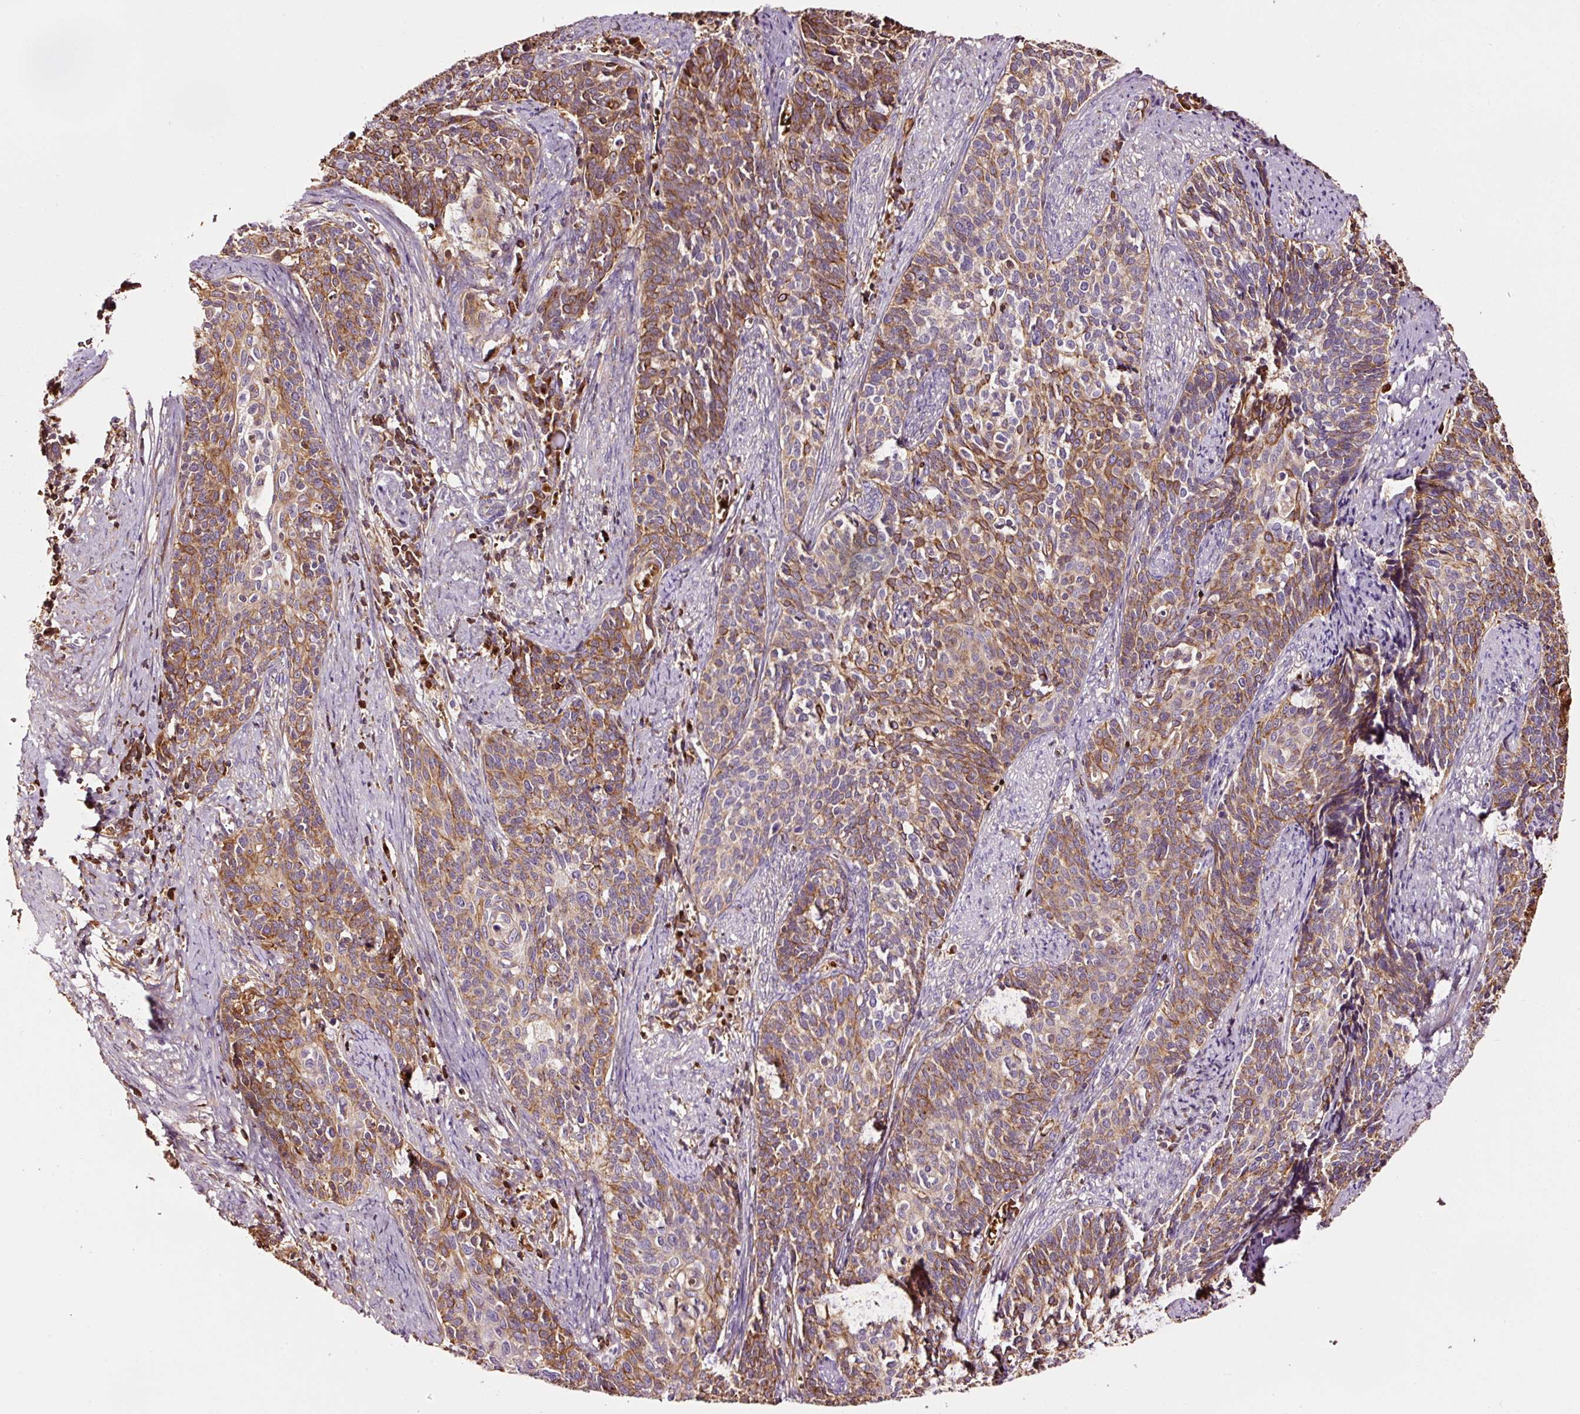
{"staining": {"intensity": "moderate", "quantity": ">75%", "location": "cytoplasmic/membranous"}, "tissue": "cervical cancer", "cell_type": "Tumor cells", "image_type": "cancer", "snomed": [{"axis": "morphology", "description": "Squamous cell carcinoma, NOS"}, {"axis": "topography", "description": "Cervix"}], "caption": "Protein analysis of squamous cell carcinoma (cervical) tissue exhibits moderate cytoplasmic/membranous positivity in approximately >75% of tumor cells.", "gene": "PGLYRP2", "patient": {"sex": "female", "age": 39}}